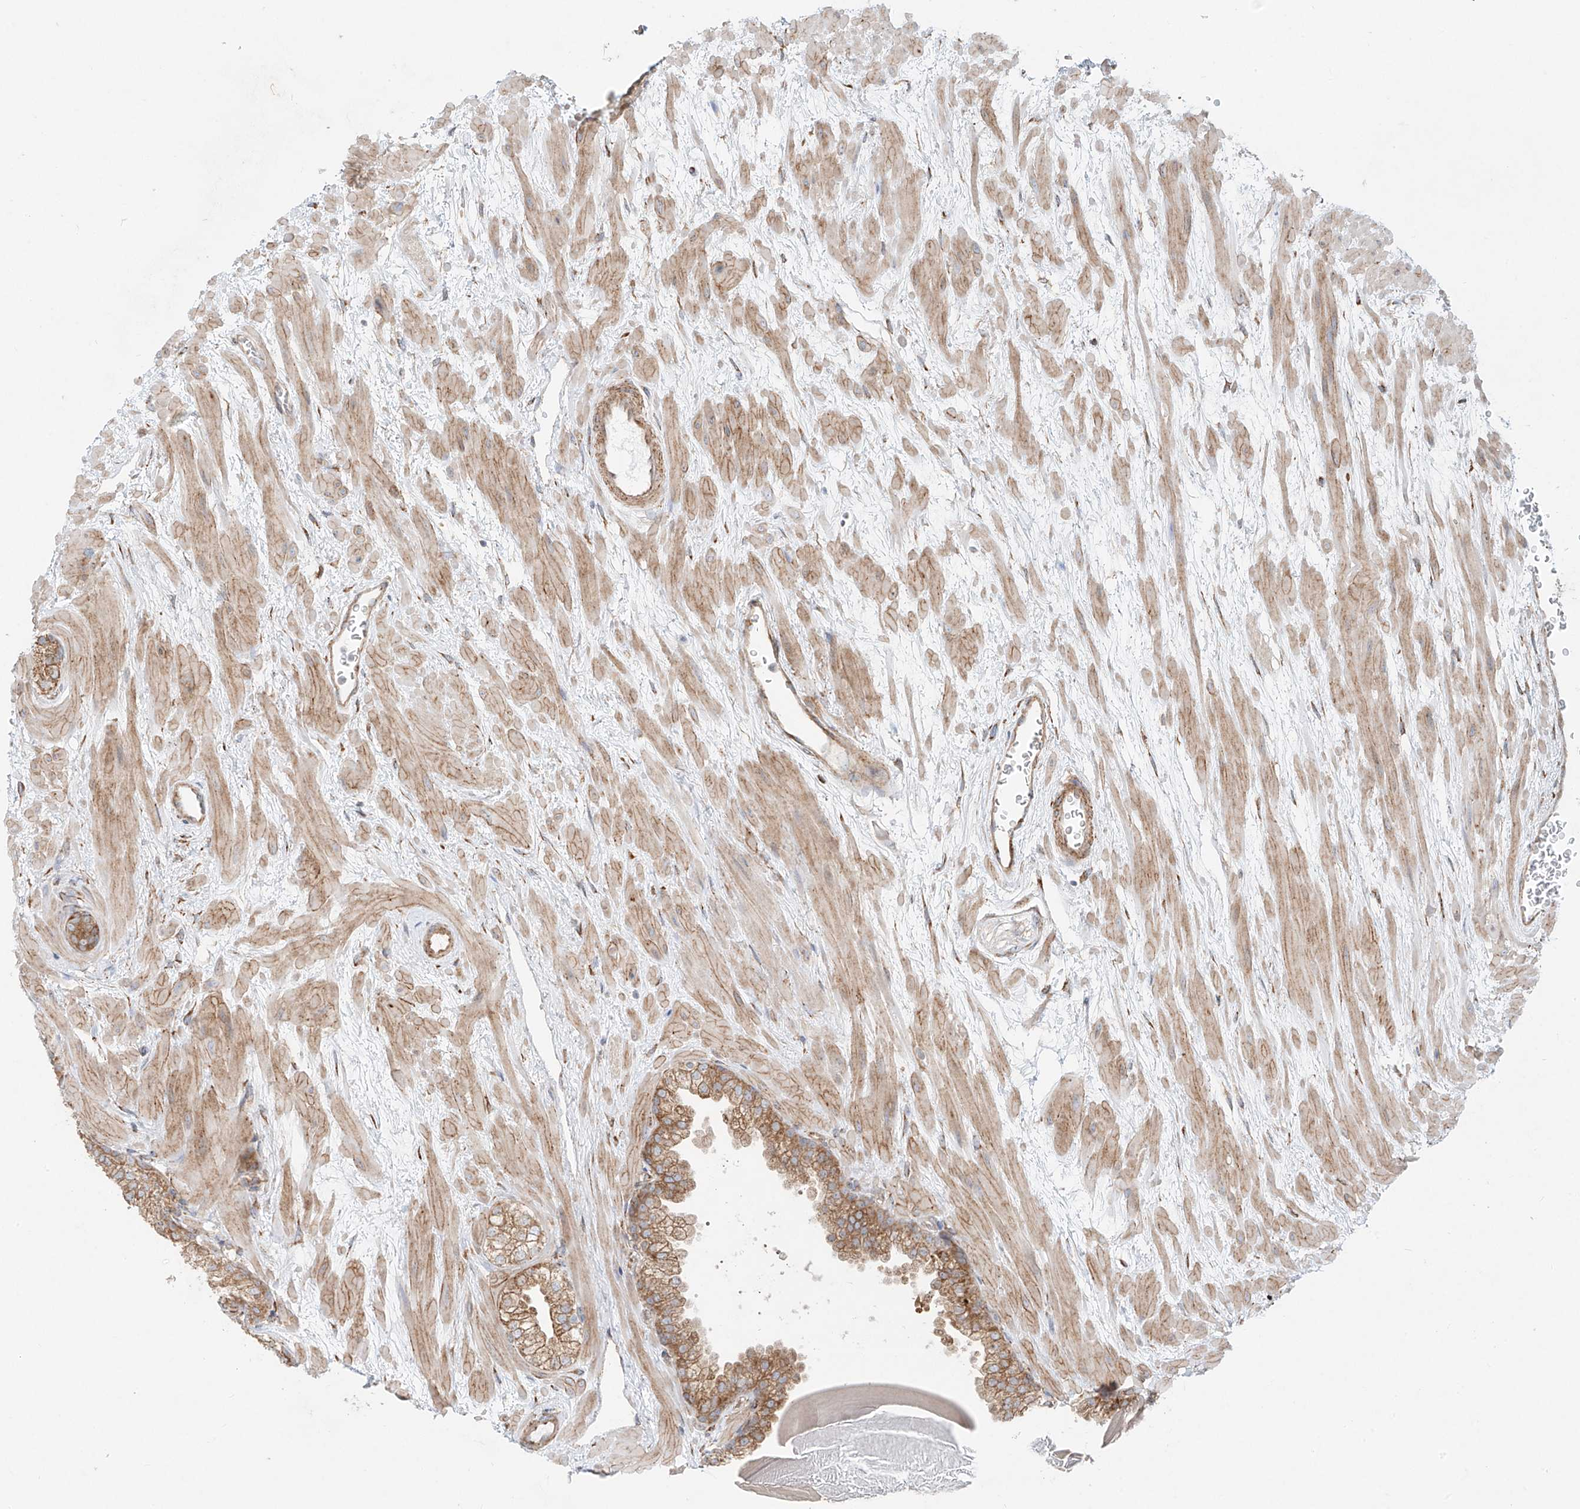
{"staining": {"intensity": "moderate", "quantity": ">75%", "location": "cytoplasmic/membranous"}, "tissue": "prostate", "cell_type": "Glandular cells", "image_type": "normal", "snomed": [{"axis": "morphology", "description": "Normal tissue, NOS"}, {"axis": "topography", "description": "Prostate"}], "caption": "Immunohistochemical staining of unremarkable prostate reveals moderate cytoplasmic/membranous protein positivity in about >75% of glandular cells.", "gene": "EIPR1", "patient": {"sex": "male", "age": 48}}